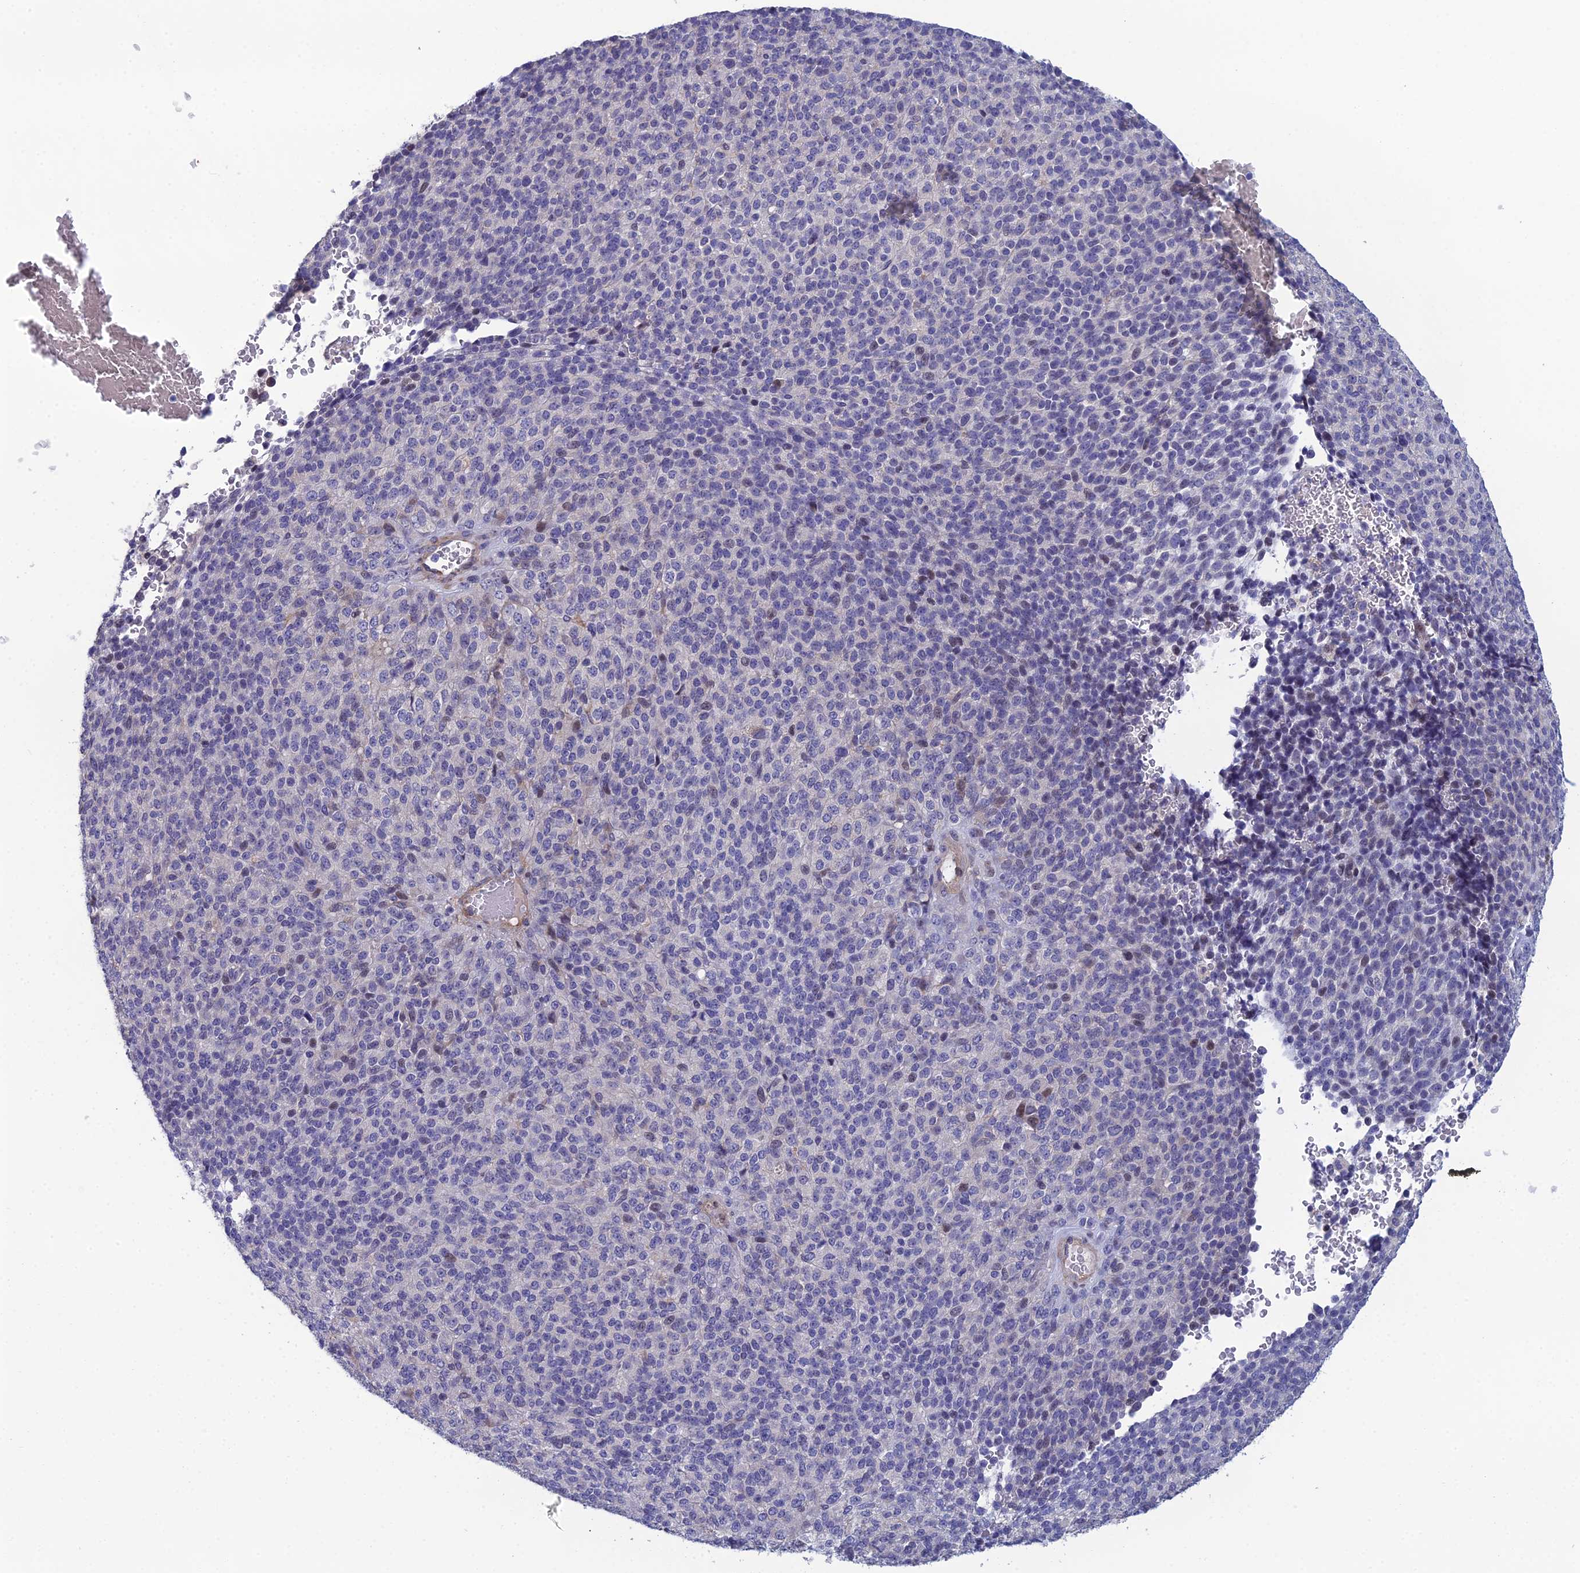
{"staining": {"intensity": "weak", "quantity": "<25%", "location": "nuclear"}, "tissue": "melanoma", "cell_type": "Tumor cells", "image_type": "cancer", "snomed": [{"axis": "morphology", "description": "Malignant melanoma, Metastatic site"}, {"axis": "topography", "description": "Brain"}], "caption": "DAB immunohistochemical staining of melanoma demonstrates no significant expression in tumor cells.", "gene": "LZTS2", "patient": {"sex": "female", "age": 56}}